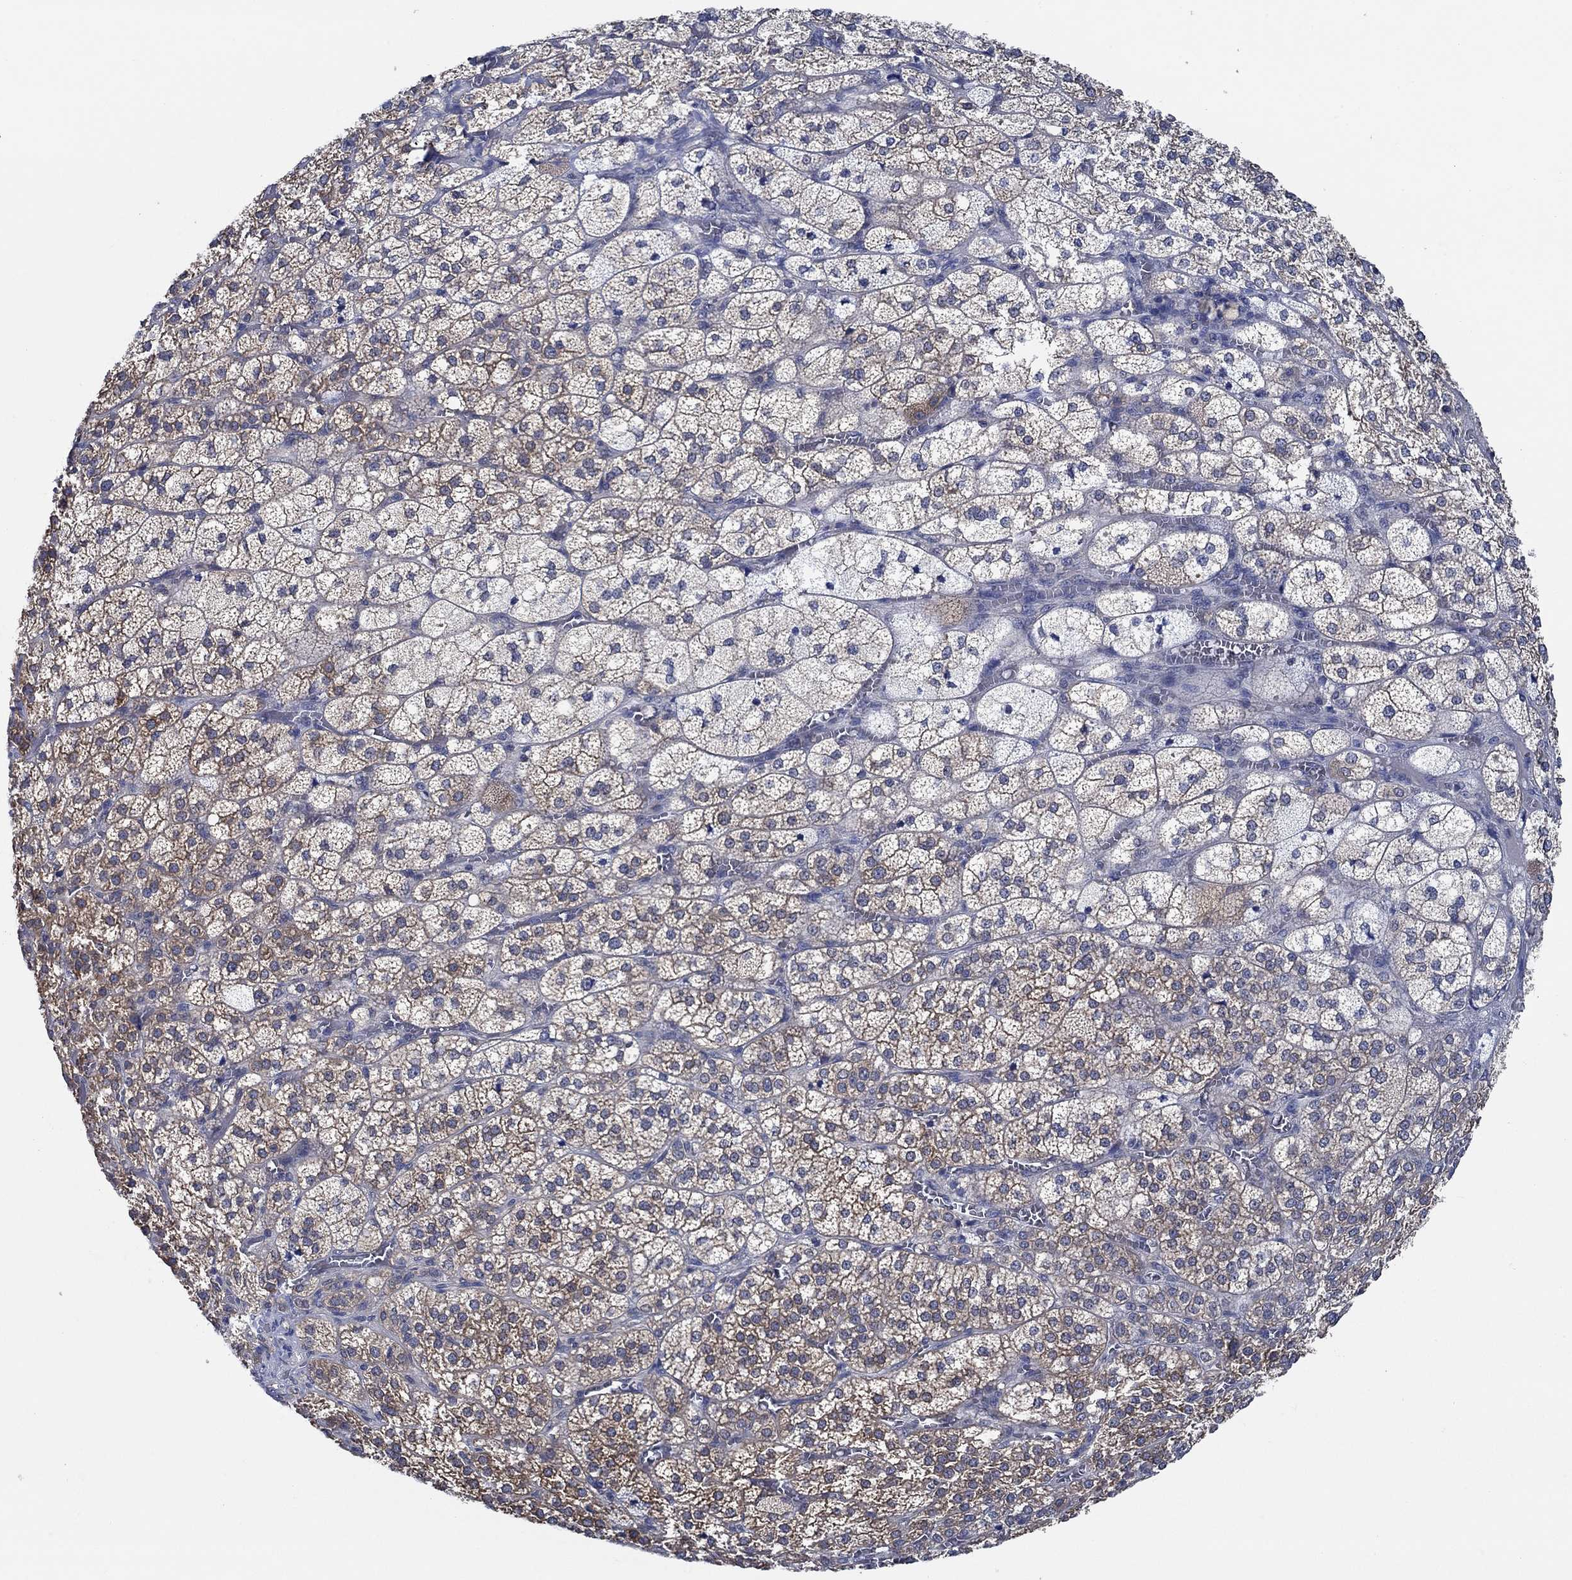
{"staining": {"intensity": "moderate", "quantity": "25%-75%", "location": "cytoplasmic/membranous"}, "tissue": "adrenal gland", "cell_type": "Glandular cells", "image_type": "normal", "snomed": [{"axis": "morphology", "description": "Normal tissue, NOS"}, {"axis": "topography", "description": "Adrenal gland"}], "caption": "Benign adrenal gland was stained to show a protein in brown. There is medium levels of moderate cytoplasmic/membranous staining in approximately 25%-75% of glandular cells. (IHC, brightfield microscopy, high magnification).", "gene": "DACT1", "patient": {"sex": "female", "age": 60}}